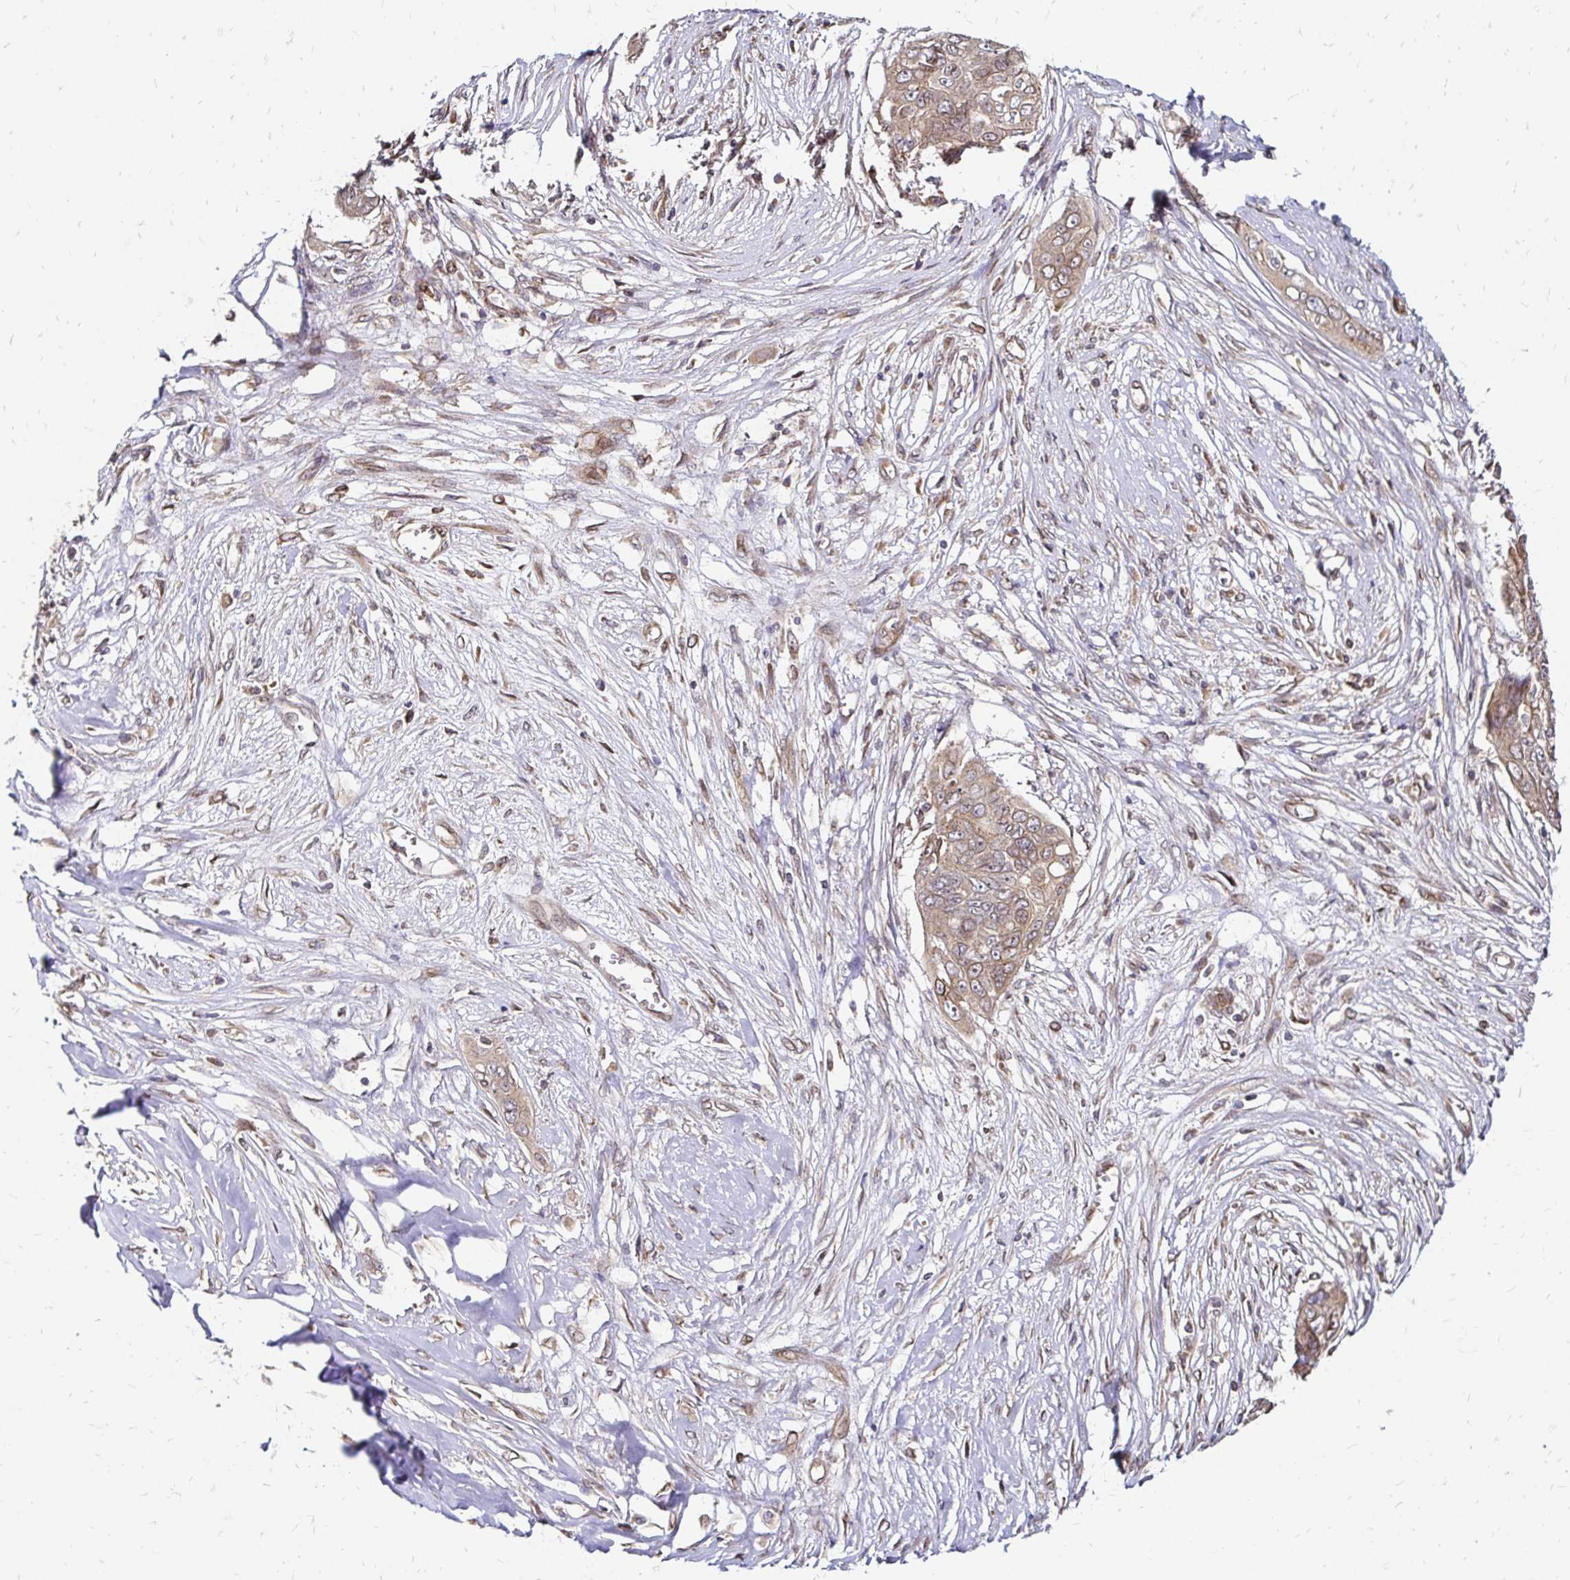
{"staining": {"intensity": "weak", "quantity": ">75%", "location": "cytoplasmic/membranous"}, "tissue": "ovarian cancer", "cell_type": "Tumor cells", "image_type": "cancer", "snomed": [{"axis": "morphology", "description": "Carcinoma, endometroid"}, {"axis": "topography", "description": "Ovary"}], "caption": "IHC histopathology image of neoplastic tissue: ovarian cancer (endometroid carcinoma) stained using IHC displays low levels of weak protein expression localized specifically in the cytoplasmic/membranous of tumor cells, appearing as a cytoplasmic/membranous brown color.", "gene": "ZW10", "patient": {"sex": "female", "age": 70}}